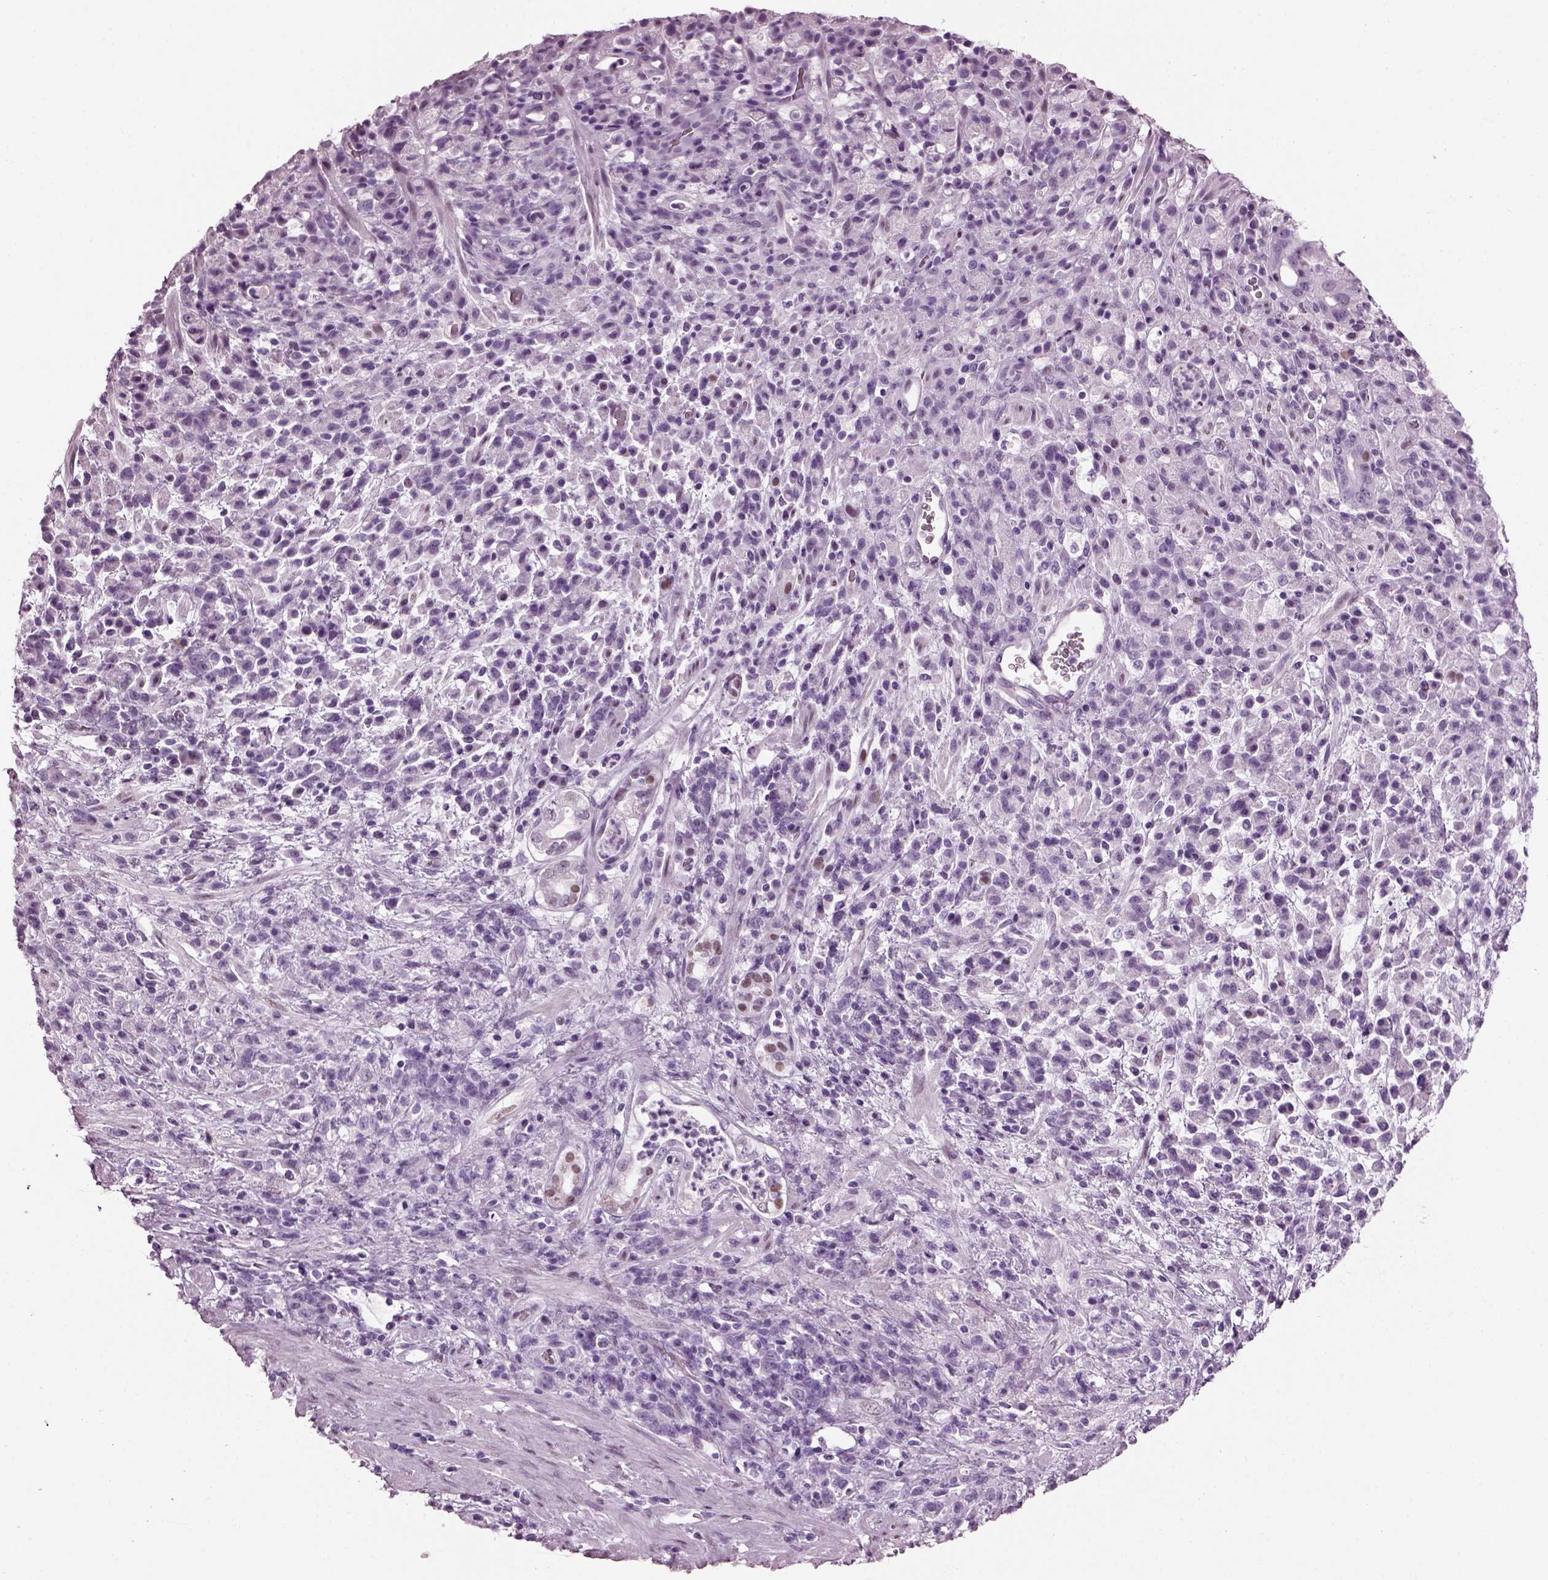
{"staining": {"intensity": "negative", "quantity": "none", "location": "none"}, "tissue": "stomach cancer", "cell_type": "Tumor cells", "image_type": "cancer", "snomed": [{"axis": "morphology", "description": "Adenocarcinoma, NOS"}, {"axis": "topography", "description": "Stomach"}], "caption": "Immunohistochemical staining of human stomach adenocarcinoma reveals no significant staining in tumor cells. (DAB IHC, high magnification).", "gene": "KRTAP3-2", "patient": {"sex": "female", "age": 60}}